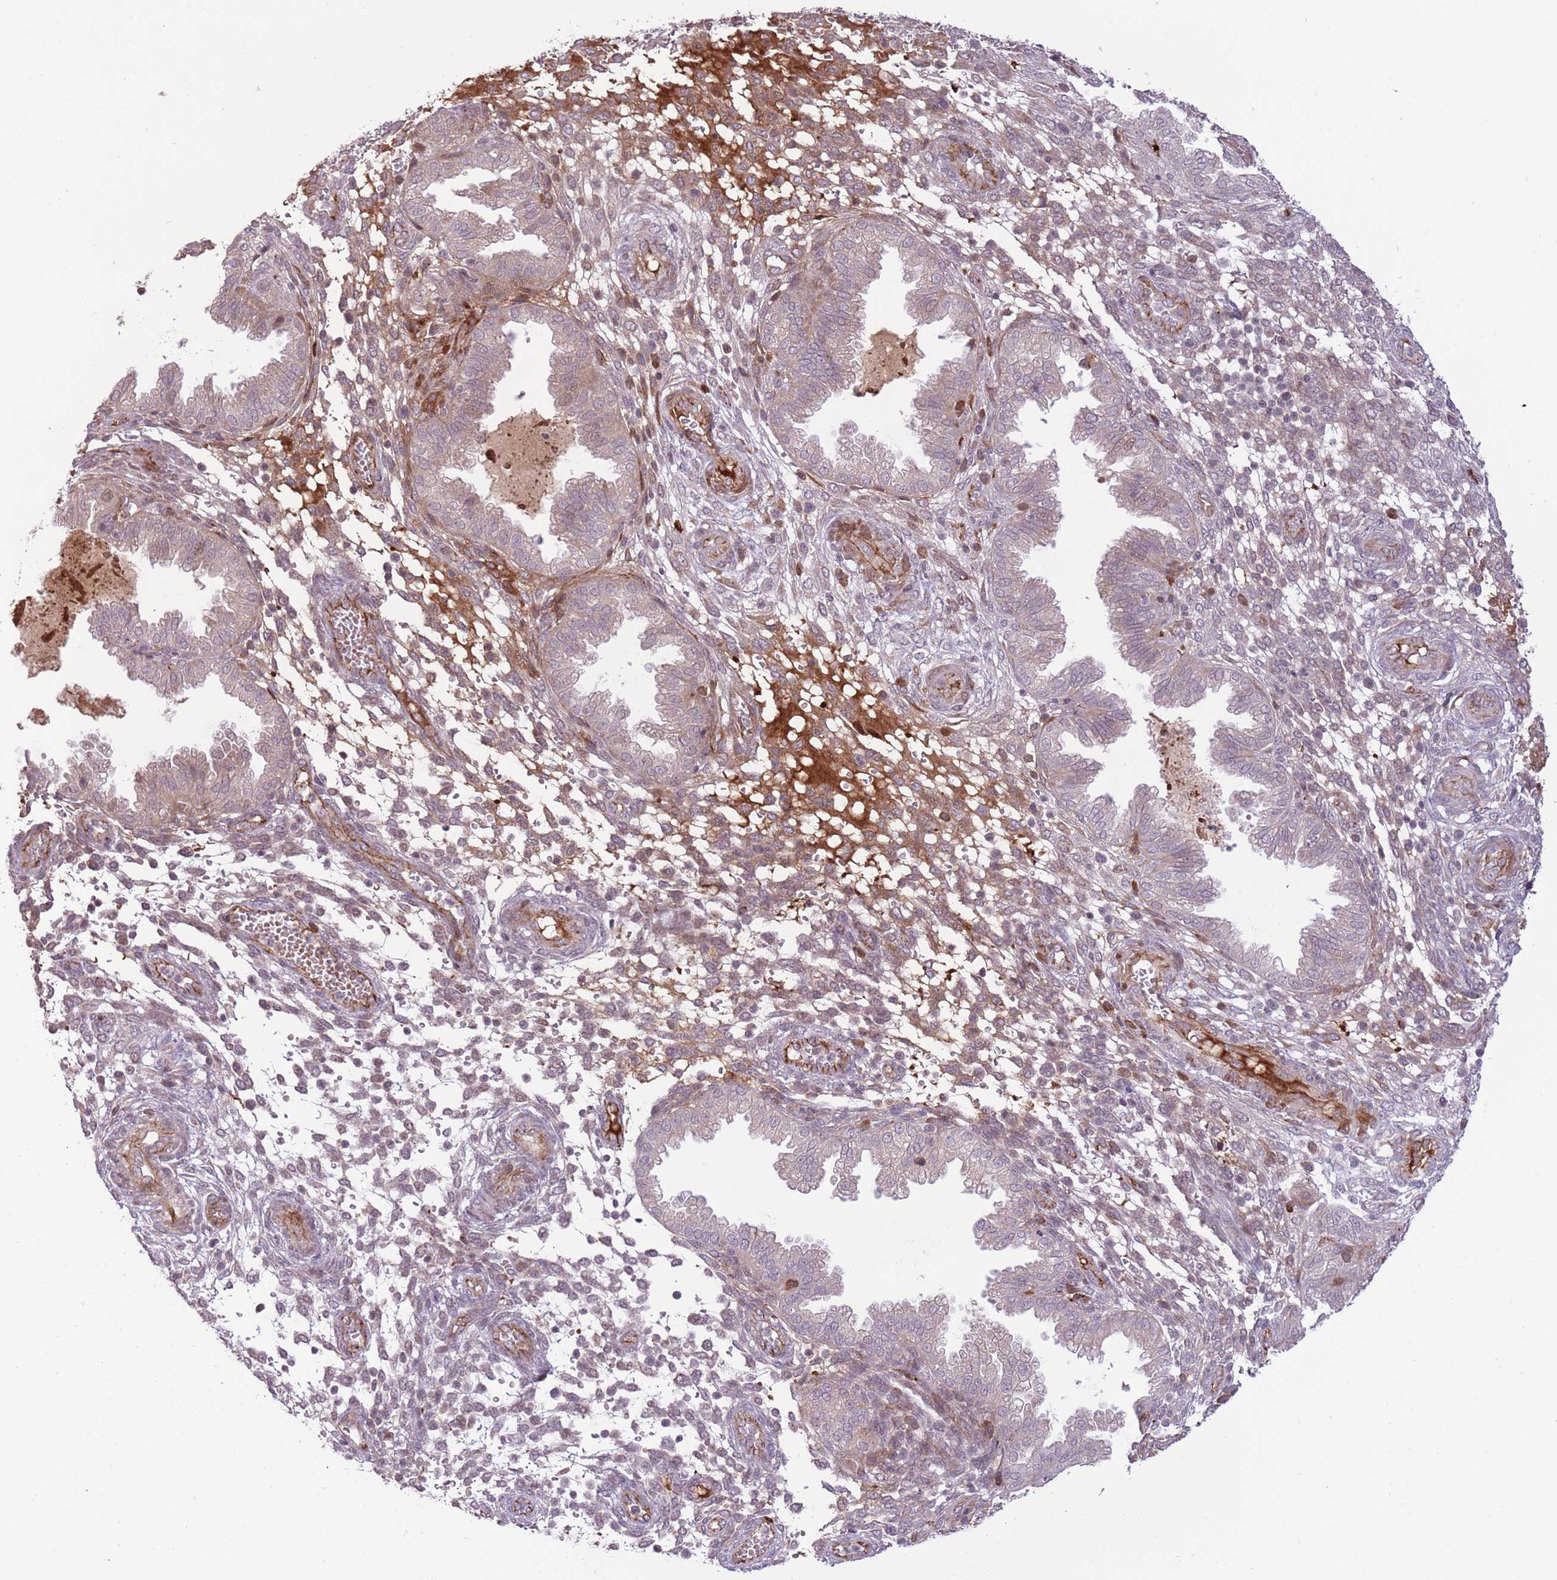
{"staining": {"intensity": "strong", "quantity": "<25%", "location": "cytoplasmic/membranous"}, "tissue": "endometrium", "cell_type": "Cells in endometrial stroma", "image_type": "normal", "snomed": [{"axis": "morphology", "description": "Normal tissue, NOS"}, {"axis": "topography", "description": "Endometrium"}], "caption": "An IHC image of normal tissue is shown. Protein staining in brown highlights strong cytoplasmic/membranous positivity in endometrium within cells in endometrial stroma. The staining is performed using DAB (3,3'-diaminobenzidine) brown chromogen to label protein expression. The nuclei are counter-stained blue using hematoxylin.", "gene": "DPP10", "patient": {"sex": "female", "age": 33}}